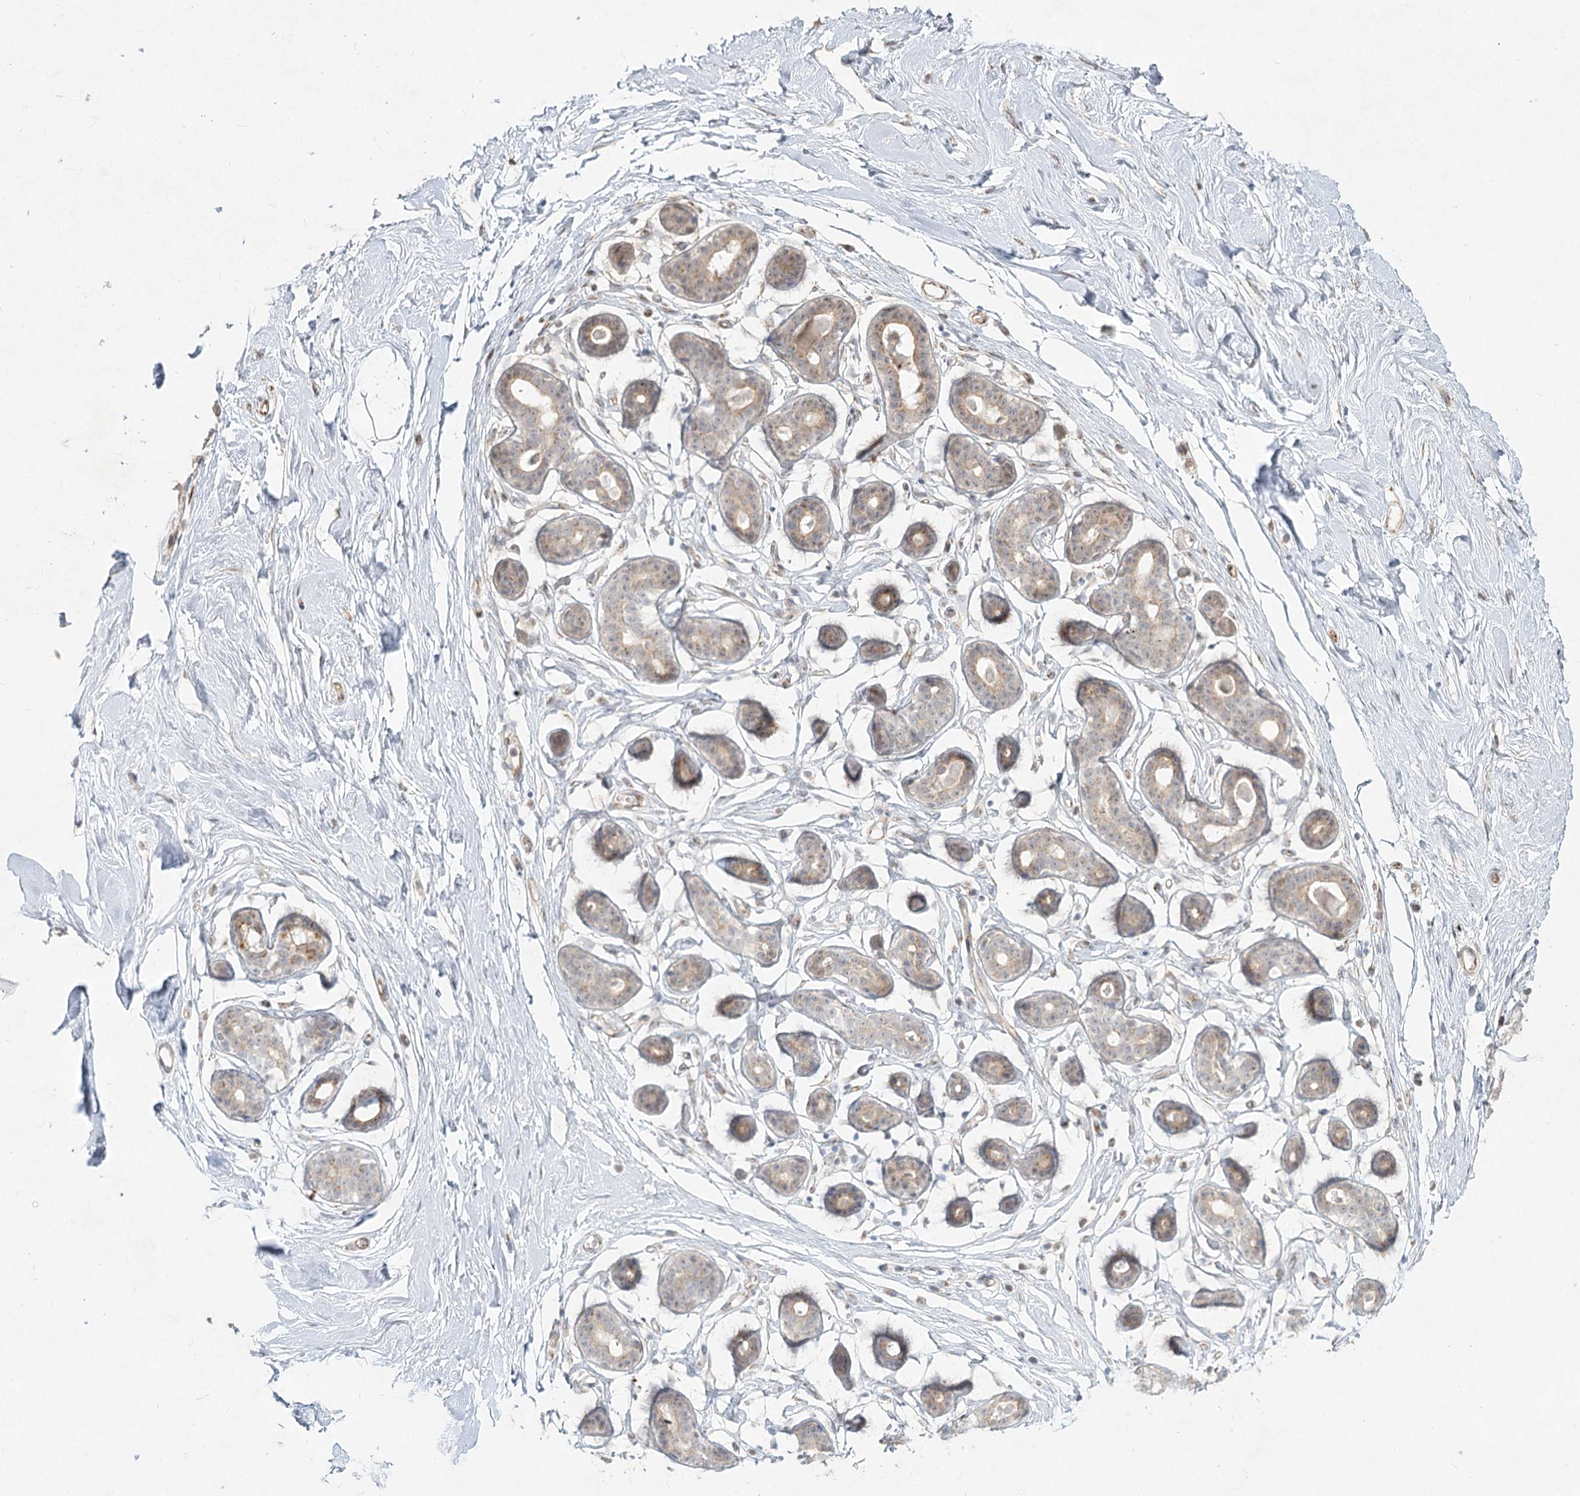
{"staining": {"intensity": "weak", "quantity": ">75%", "location": "cytoplasmic/membranous"}, "tissue": "breast", "cell_type": "Adipocytes", "image_type": "normal", "snomed": [{"axis": "morphology", "description": "Normal tissue, NOS"}, {"axis": "morphology", "description": "Adenoma, NOS"}, {"axis": "topography", "description": "Breast"}], "caption": "IHC of normal human breast displays low levels of weak cytoplasmic/membranous expression in approximately >75% of adipocytes. The staining is performed using DAB brown chromogen to label protein expression. The nuclei are counter-stained blue using hematoxylin.", "gene": "LRP2BP", "patient": {"sex": "female", "age": 23}}